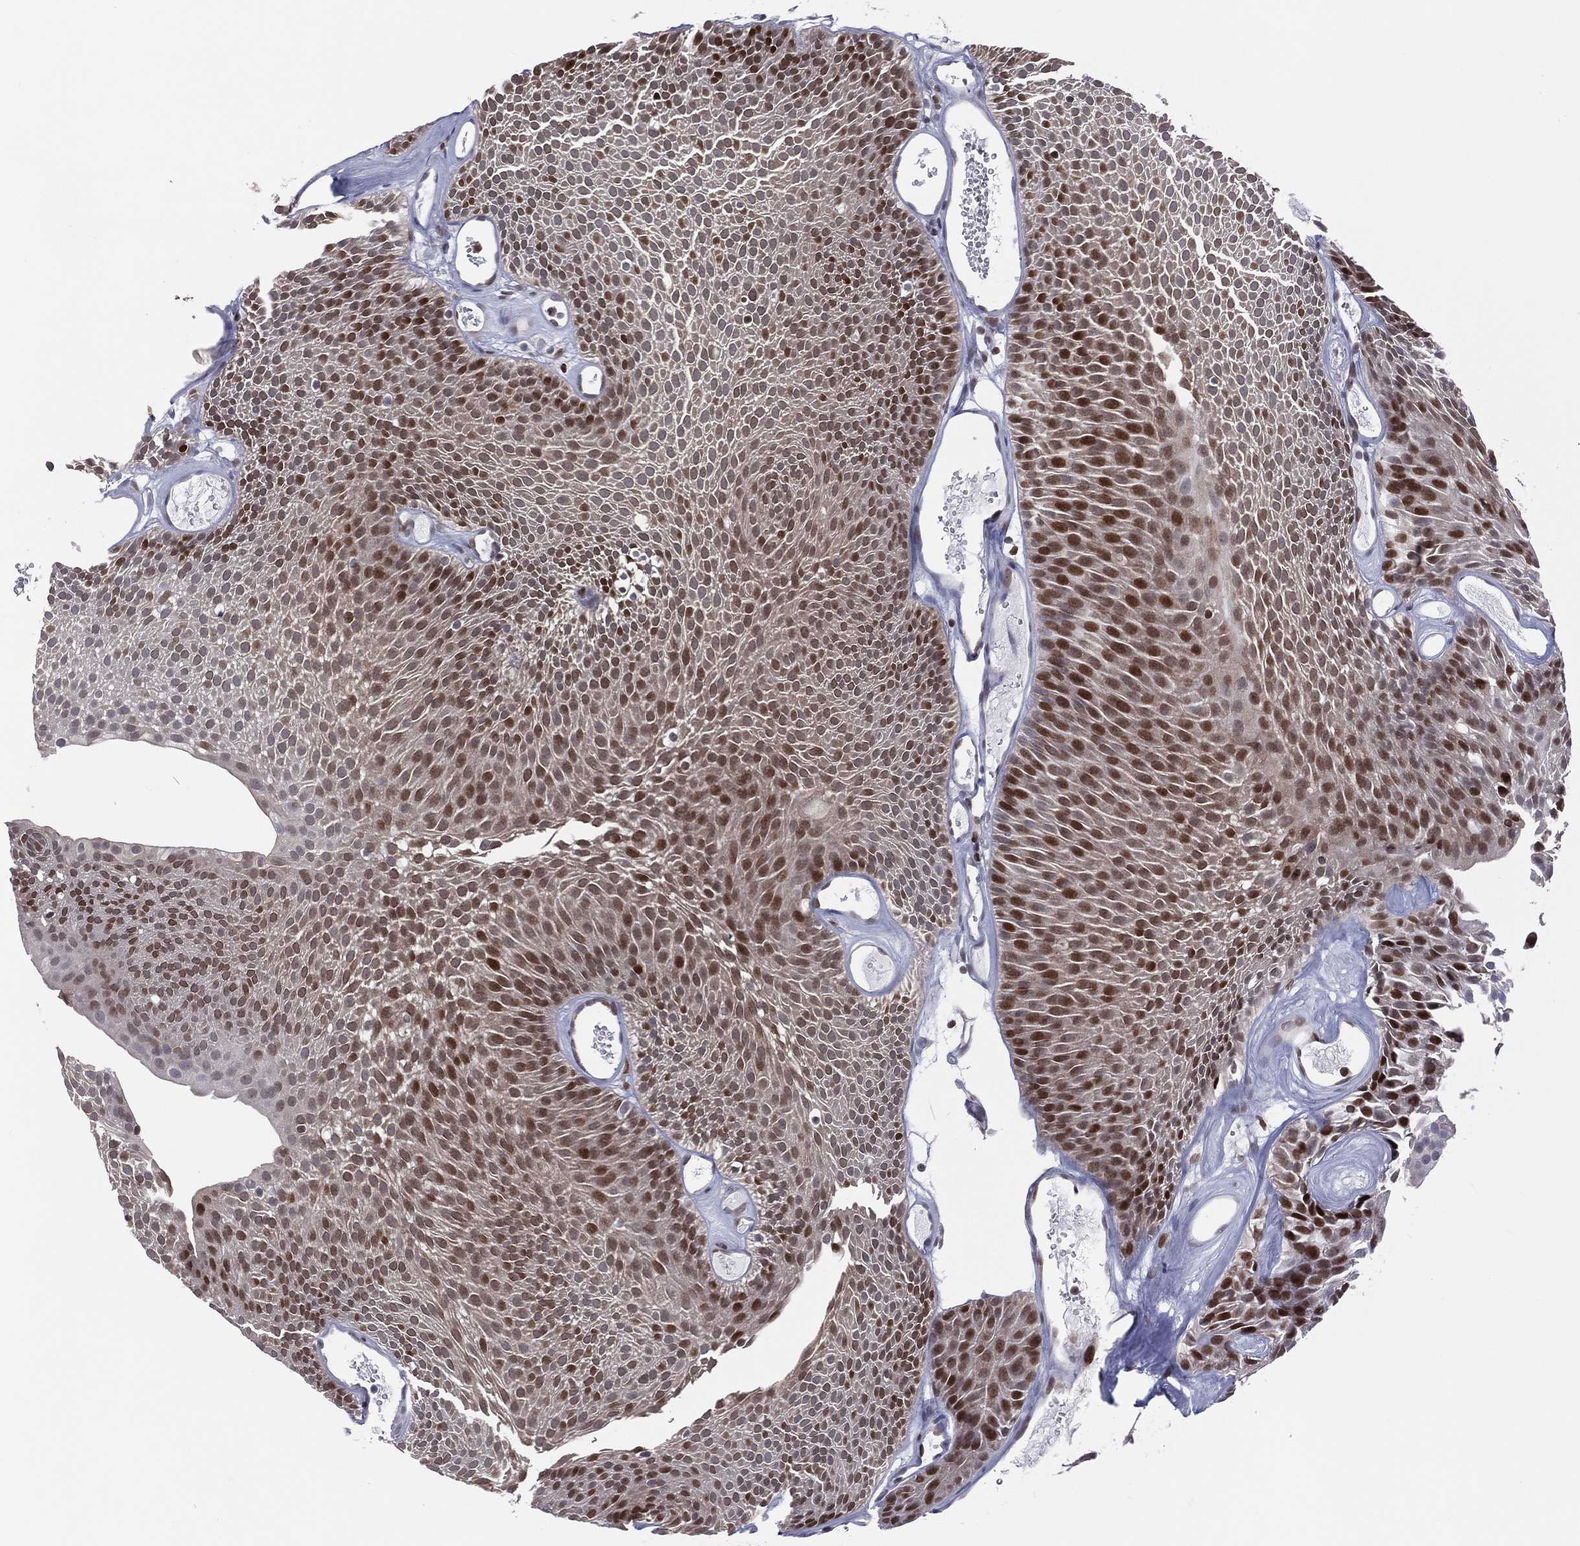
{"staining": {"intensity": "strong", "quantity": "25%-75%", "location": "nuclear"}, "tissue": "urothelial cancer", "cell_type": "Tumor cells", "image_type": "cancer", "snomed": [{"axis": "morphology", "description": "Urothelial carcinoma, Low grade"}, {"axis": "topography", "description": "Urinary bladder"}], "caption": "Protein staining by immunohistochemistry shows strong nuclear expression in approximately 25%-75% of tumor cells in low-grade urothelial carcinoma.", "gene": "DBF4B", "patient": {"sex": "male", "age": 52}}